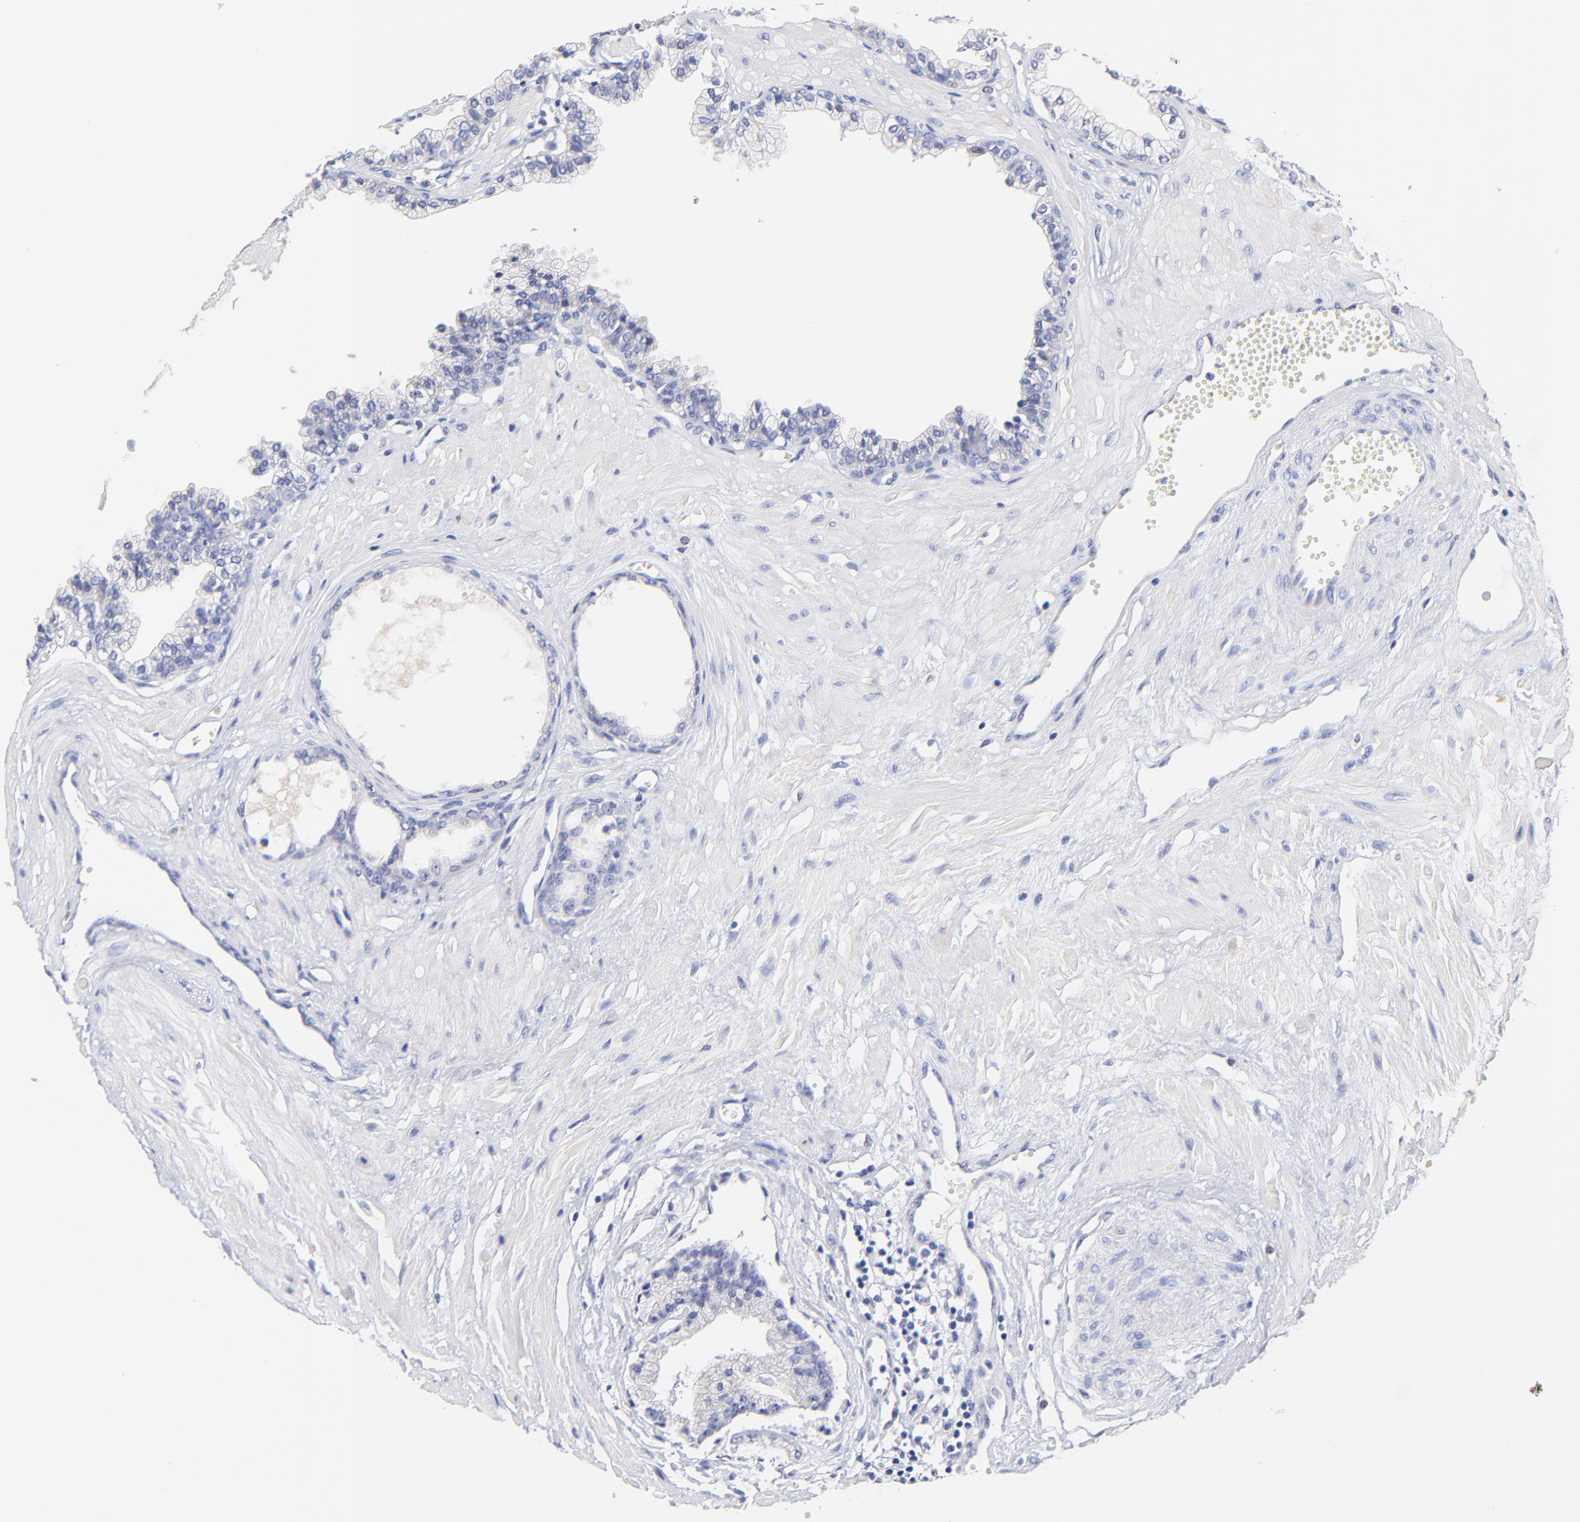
{"staining": {"intensity": "negative", "quantity": "none", "location": "none"}, "tissue": "prostate cancer", "cell_type": "Tumor cells", "image_type": "cancer", "snomed": [{"axis": "morphology", "description": "Adenocarcinoma, High grade"}, {"axis": "topography", "description": "Prostate"}], "caption": "A high-resolution photomicrograph shows IHC staining of high-grade adenocarcinoma (prostate), which shows no significant positivity in tumor cells. (IHC, brightfield microscopy, high magnification).", "gene": "CFAP57", "patient": {"sex": "male", "age": 56}}